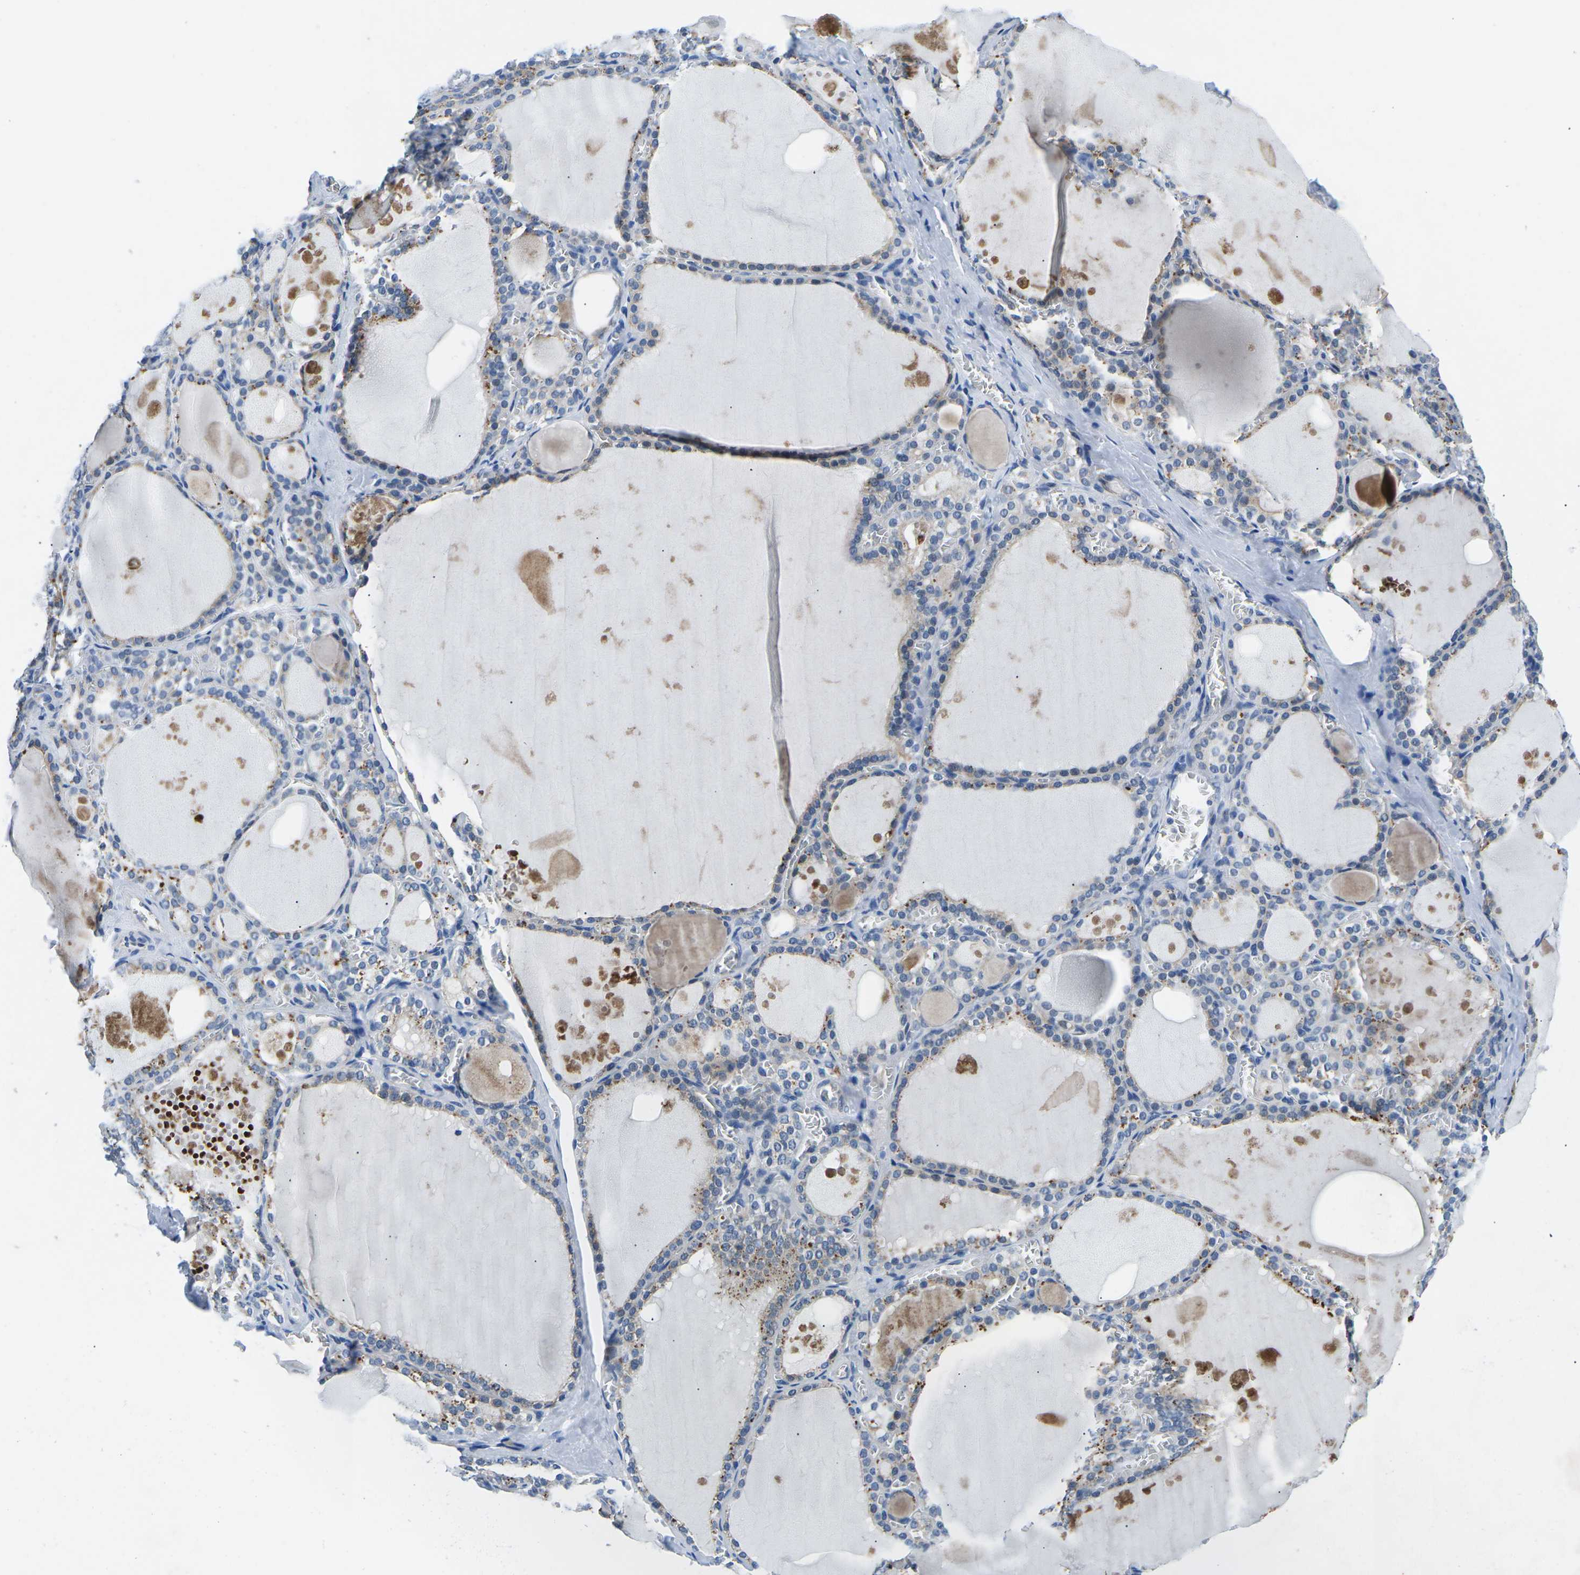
{"staining": {"intensity": "weak", "quantity": "25%-75%", "location": "cytoplasmic/membranous"}, "tissue": "thyroid gland", "cell_type": "Glandular cells", "image_type": "normal", "snomed": [{"axis": "morphology", "description": "Normal tissue, NOS"}, {"axis": "topography", "description": "Thyroid gland"}], "caption": "IHC of unremarkable human thyroid gland shows low levels of weak cytoplasmic/membranous staining in about 25%-75% of glandular cells.", "gene": "TM6SF1", "patient": {"sex": "male", "age": 56}}